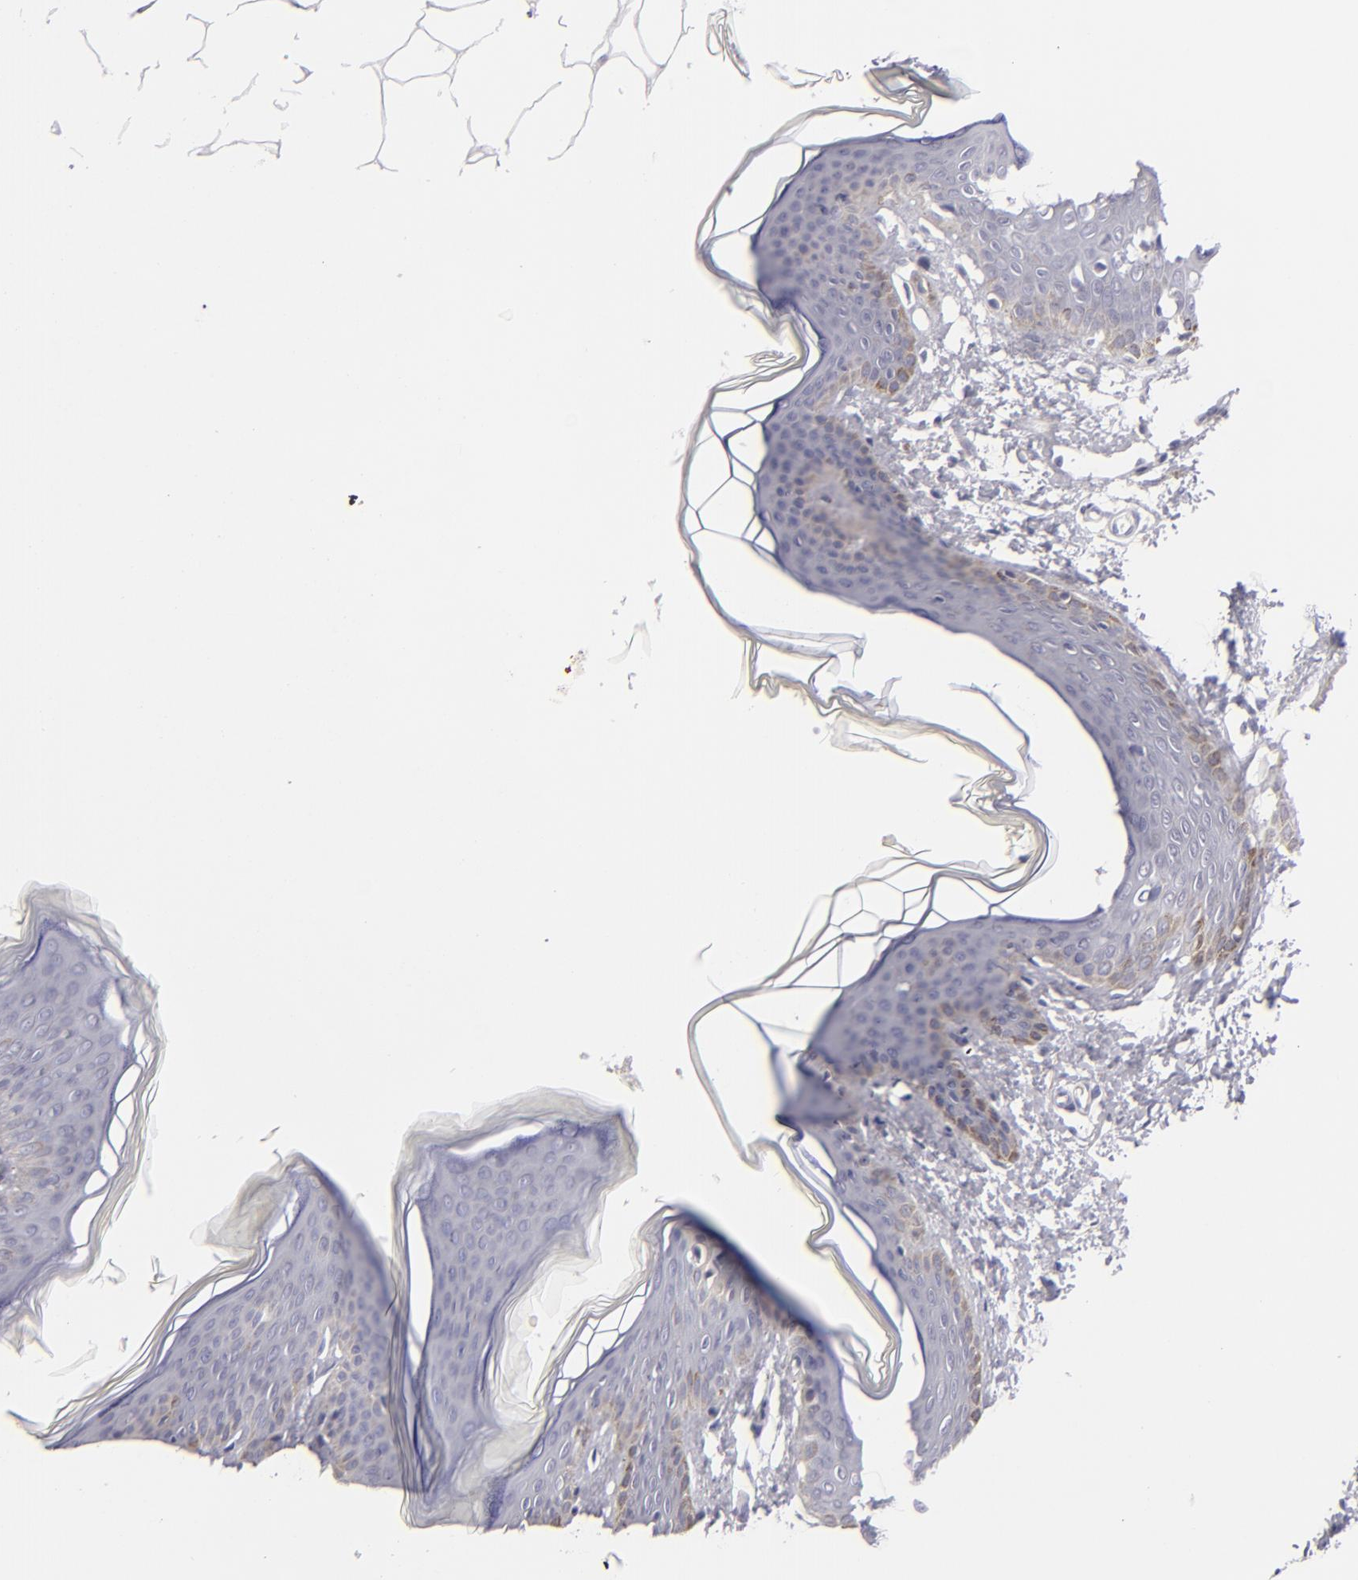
{"staining": {"intensity": "negative", "quantity": "none", "location": "none"}, "tissue": "skin", "cell_type": "Fibroblasts", "image_type": "normal", "snomed": [{"axis": "morphology", "description": "Normal tissue, NOS"}, {"axis": "topography", "description": "Skin"}], "caption": "Benign skin was stained to show a protein in brown. There is no significant positivity in fibroblasts. (Brightfield microscopy of DAB immunohistochemistry (IHC) at high magnification).", "gene": "C9", "patient": {"sex": "female", "age": 17}}